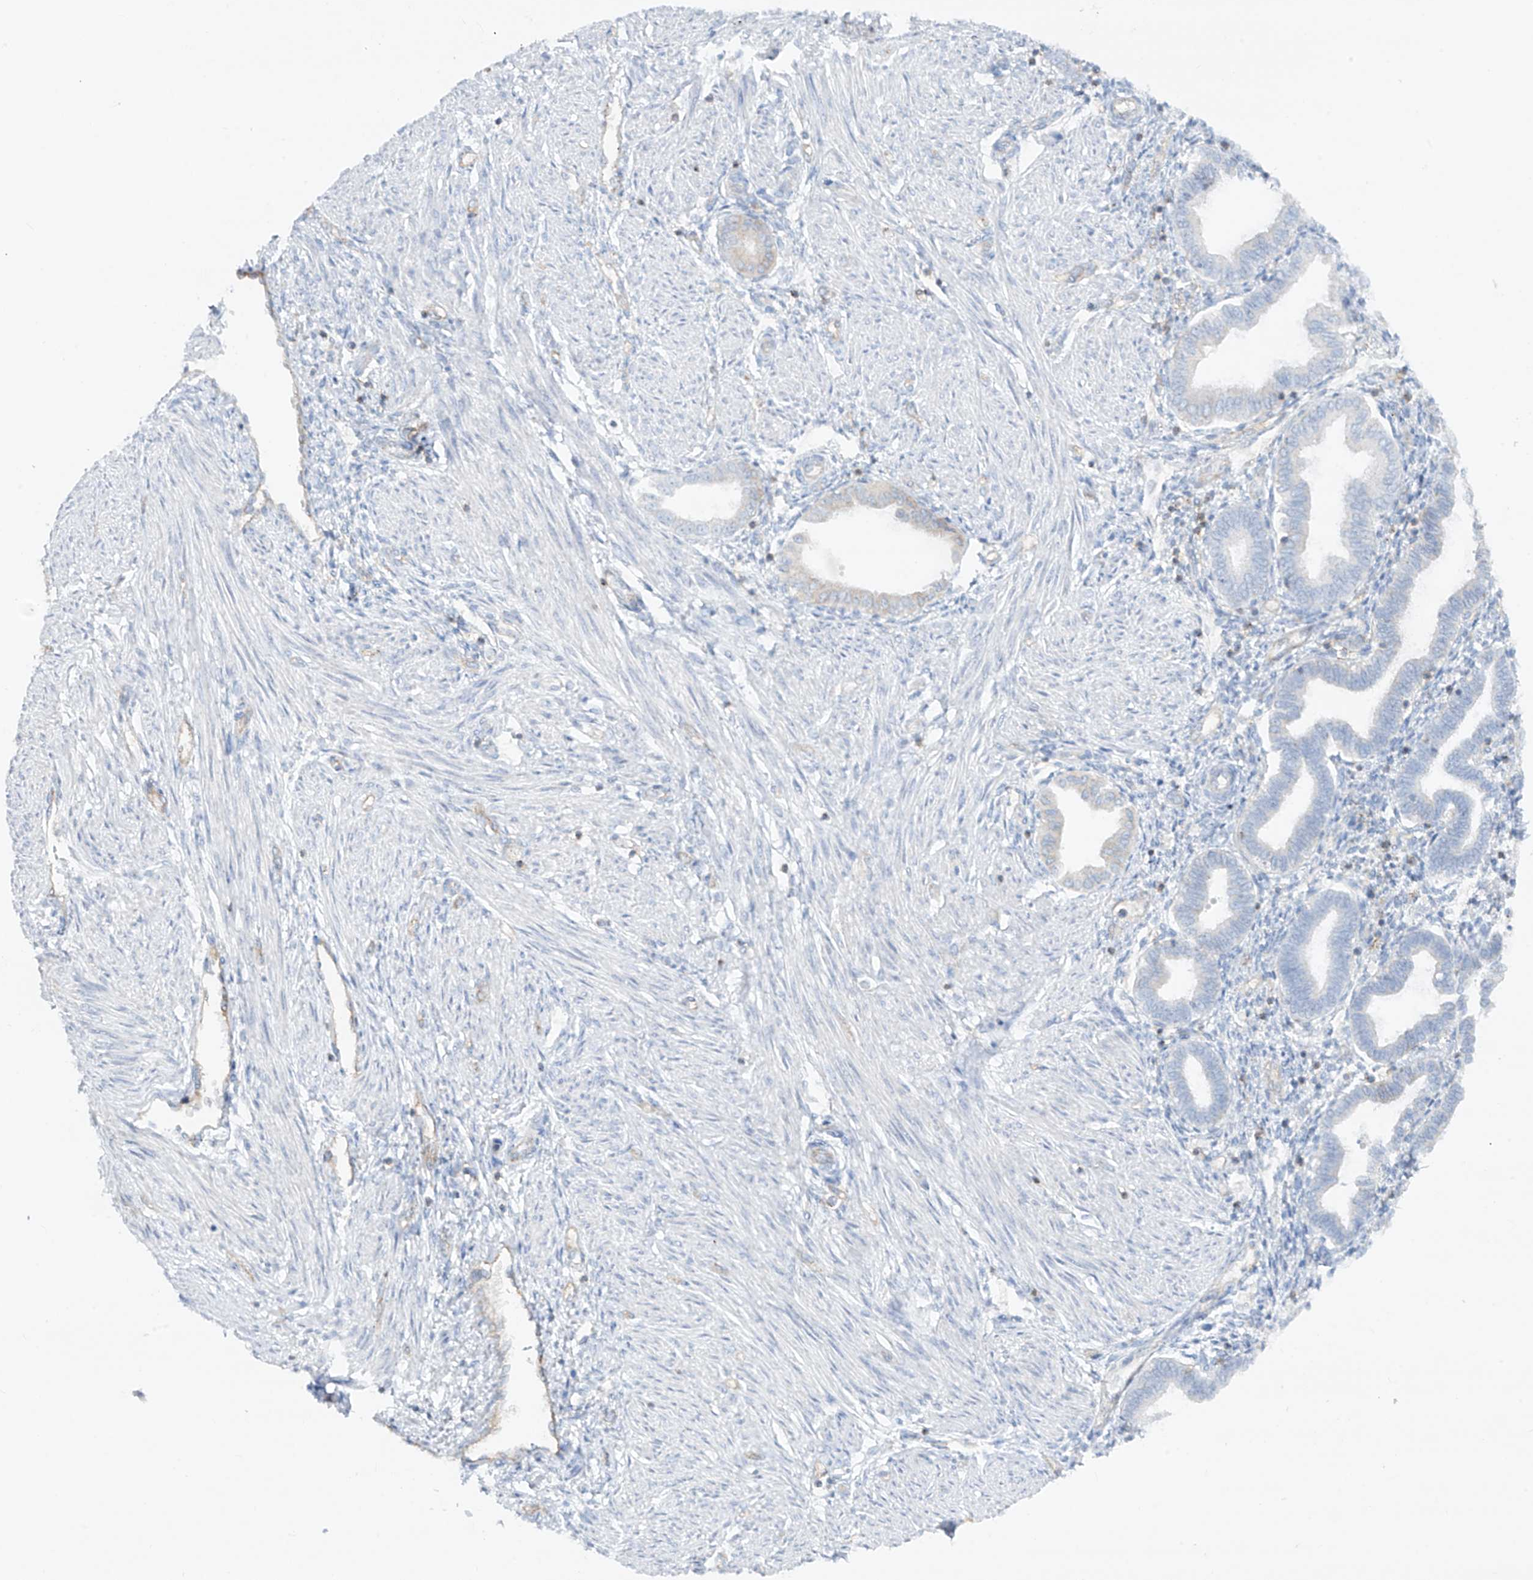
{"staining": {"intensity": "negative", "quantity": "none", "location": "none"}, "tissue": "endometrium", "cell_type": "Cells in endometrial stroma", "image_type": "normal", "snomed": [{"axis": "morphology", "description": "Normal tissue, NOS"}, {"axis": "topography", "description": "Endometrium"}], "caption": "The immunohistochemistry (IHC) histopathology image has no significant expression in cells in endometrial stroma of endometrium. (Brightfield microscopy of DAB (3,3'-diaminobenzidine) IHC at high magnification).", "gene": "HLA", "patient": {"sex": "female", "age": 53}}